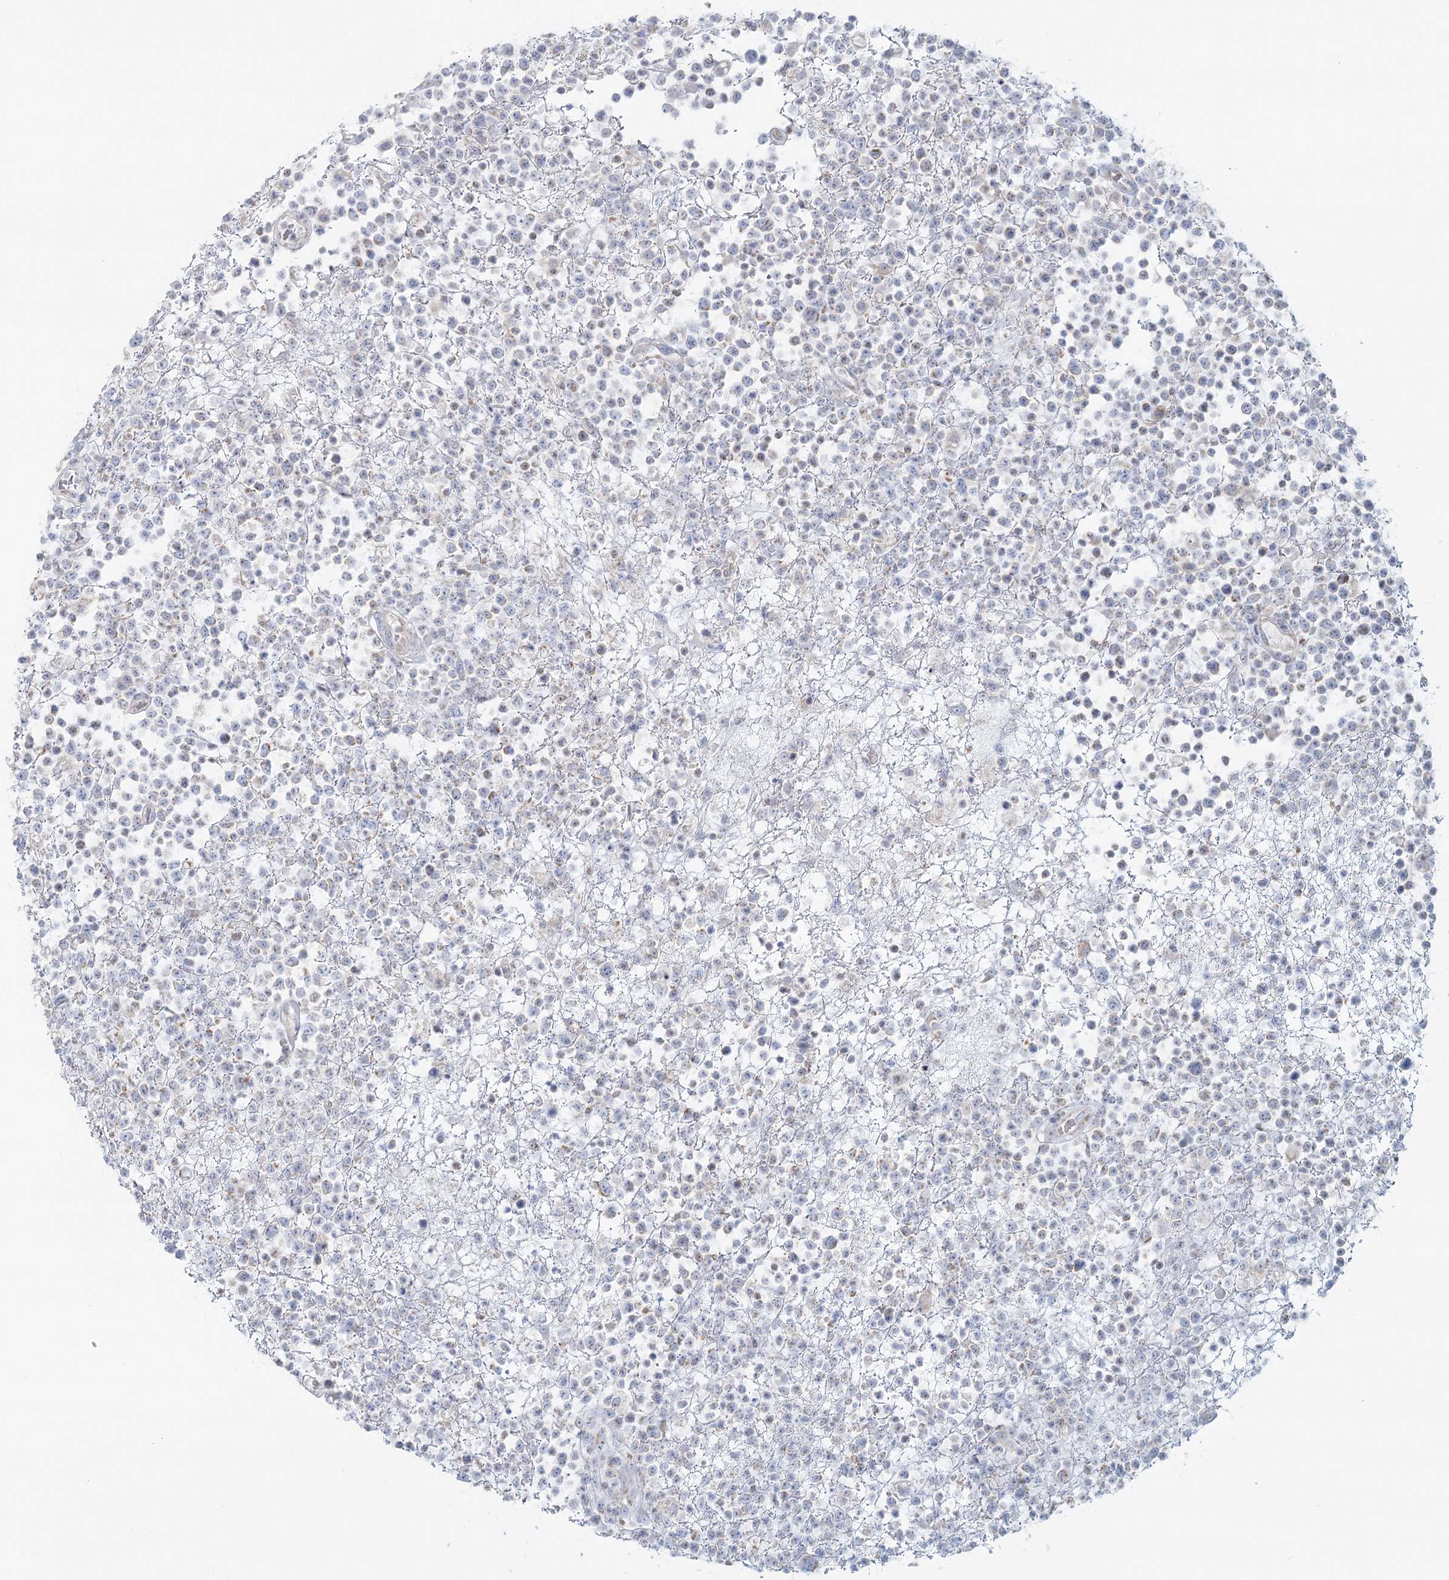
{"staining": {"intensity": "negative", "quantity": "none", "location": "none"}, "tissue": "lymphoma", "cell_type": "Tumor cells", "image_type": "cancer", "snomed": [{"axis": "morphology", "description": "Malignant lymphoma, non-Hodgkin's type, High grade"}, {"axis": "topography", "description": "Colon"}], "caption": "There is no significant staining in tumor cells of lymphoma.", "gene": "BPHL", "patient": {"sex": "female", "age": 53}}